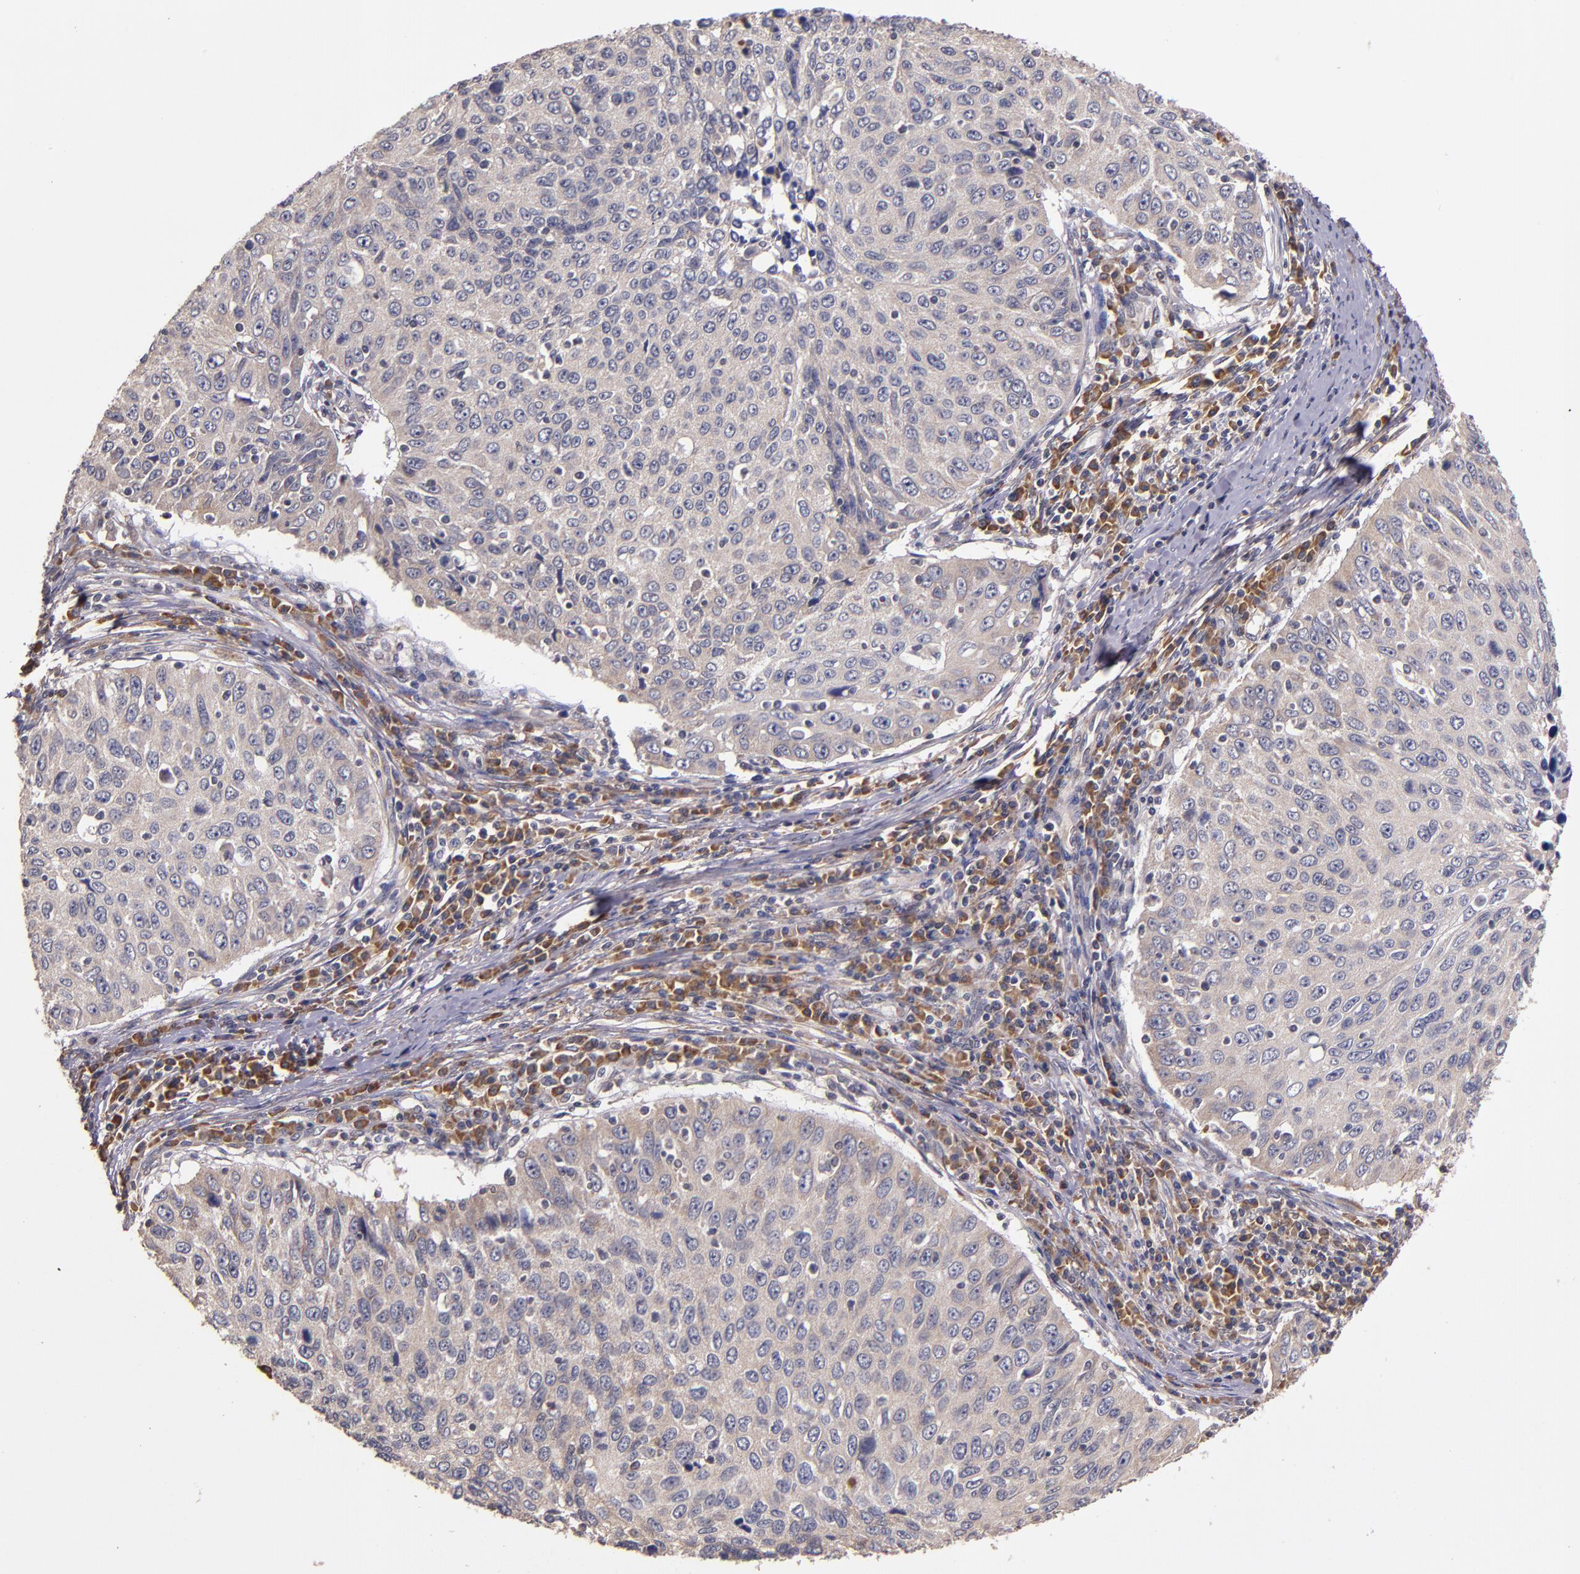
{"staining": {"intensity": "weak", "quantity": ">75%", "location": "cytoplasmic/membranous"}, "tissue": "cervical cancer", "cell_type": "Tumor cells", "image_type": "cancer", "snomed": [{"axis": "morphology", "description": "Squamous cell carcinoma, NOS"}, {"axis": "topography", "description": "Cervix"}], "caption": "The micrograph reveals immunohistochemical staining of cervical cancer (squamous cell carcinoma). There is weak cytoplasmic/membranous expression is present in about >75% of tumor cells.", "gene": "PRAF2", "patient": {"sex": "female", "age": 53}}